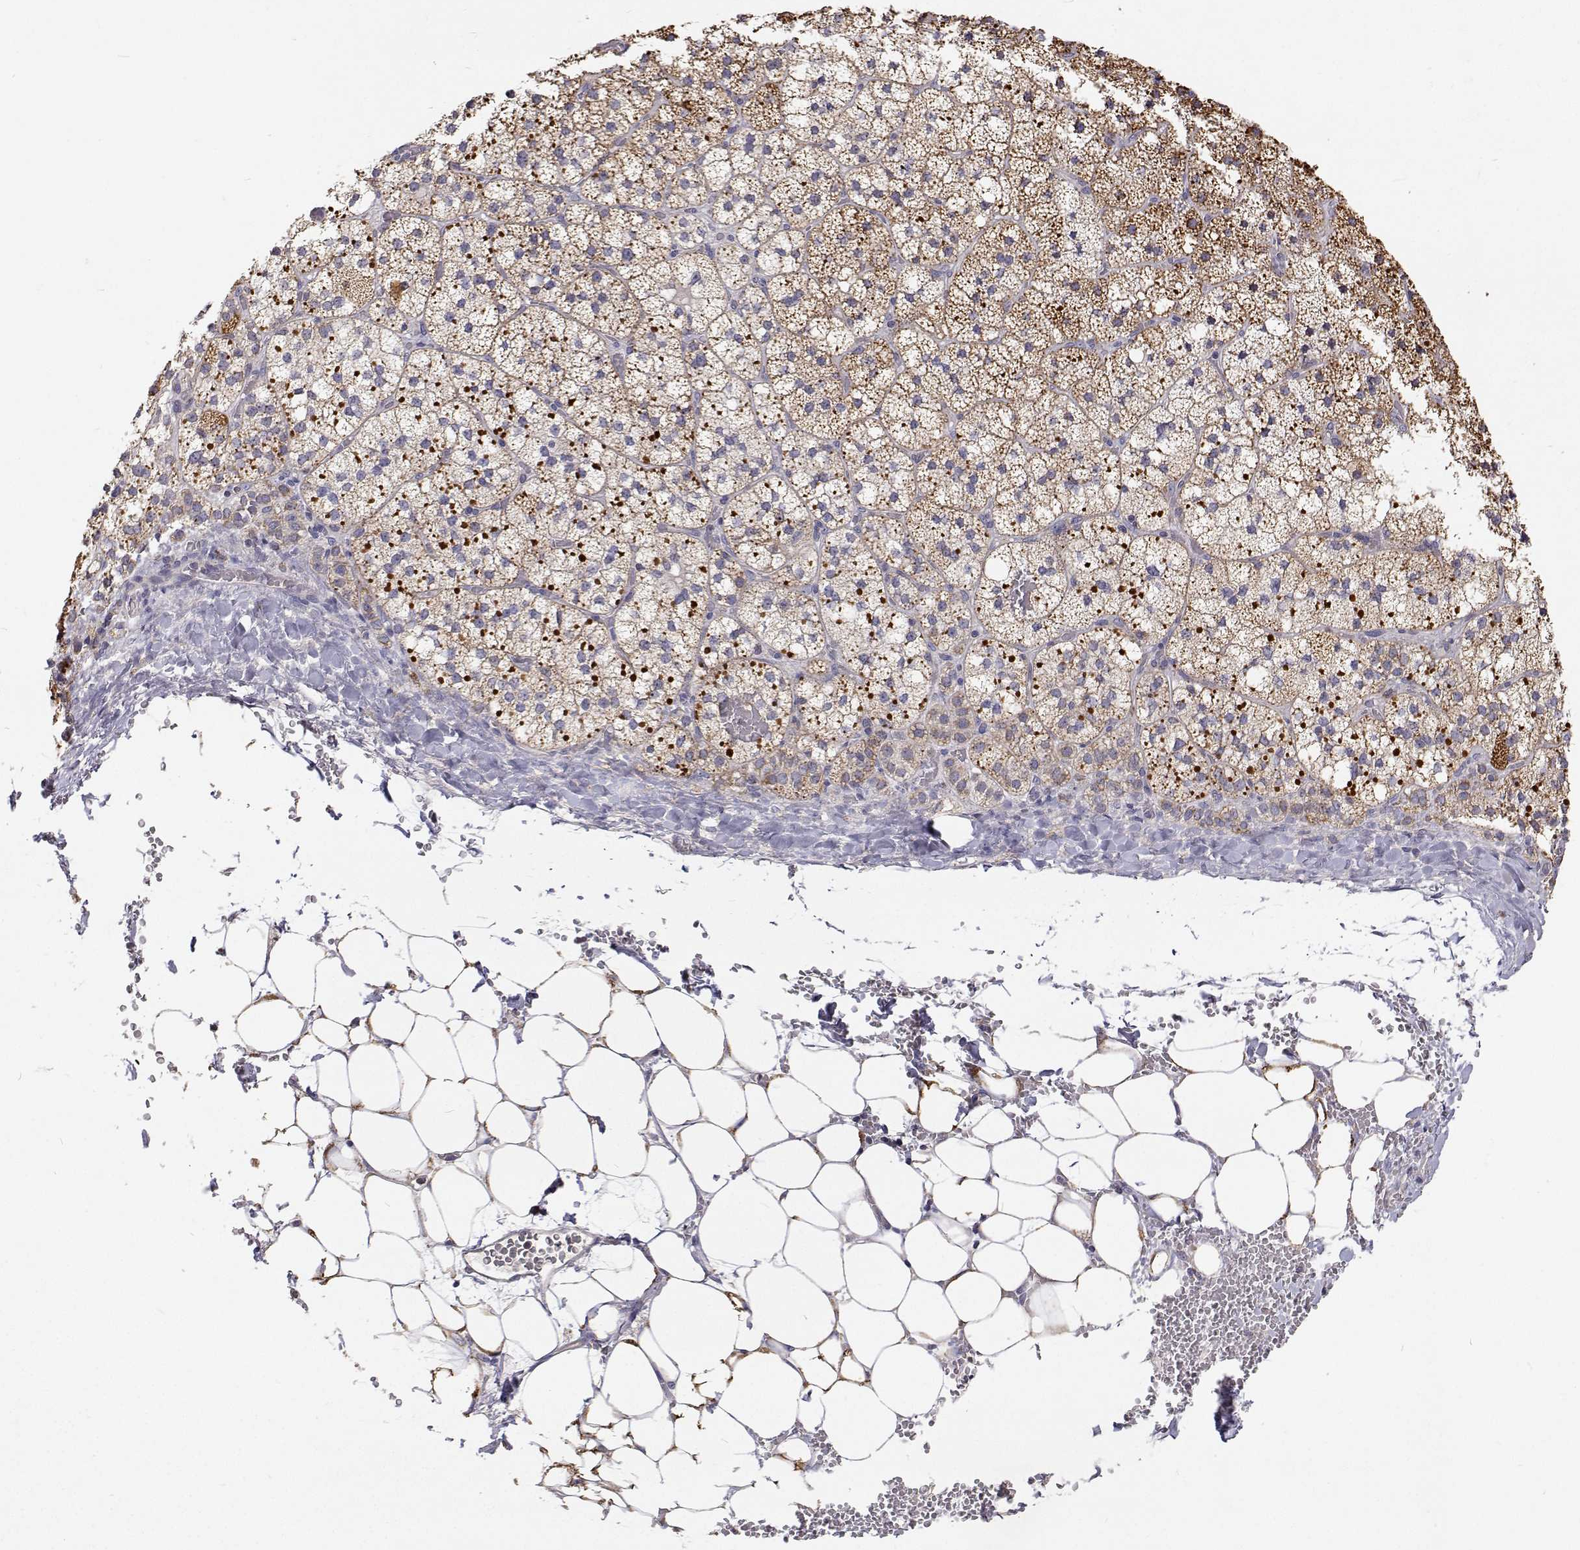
{"staining": {"intensity": "moderate", "quantity": "25%-75%", "location": "cytoplasmic/membranous"}, "tissue": "adrenal gland", "cell_type": "Glandular cells", "image_type": "normal", "snomed": [{"axis": "morphology", "description": "Normal tissue, NOS"}, {"axis": "topography", "description": "Adrenal gland"}], "caption": "Normal adrenal gland displays moderate cytoplasmic/membranous positivity in approximately 25%-75% of glandular cells The protein of interest is shown in brown color, while the nuclei are stained blue..", "gene": "TRIM60", "patient": {"sex": "male", "age": 53}}